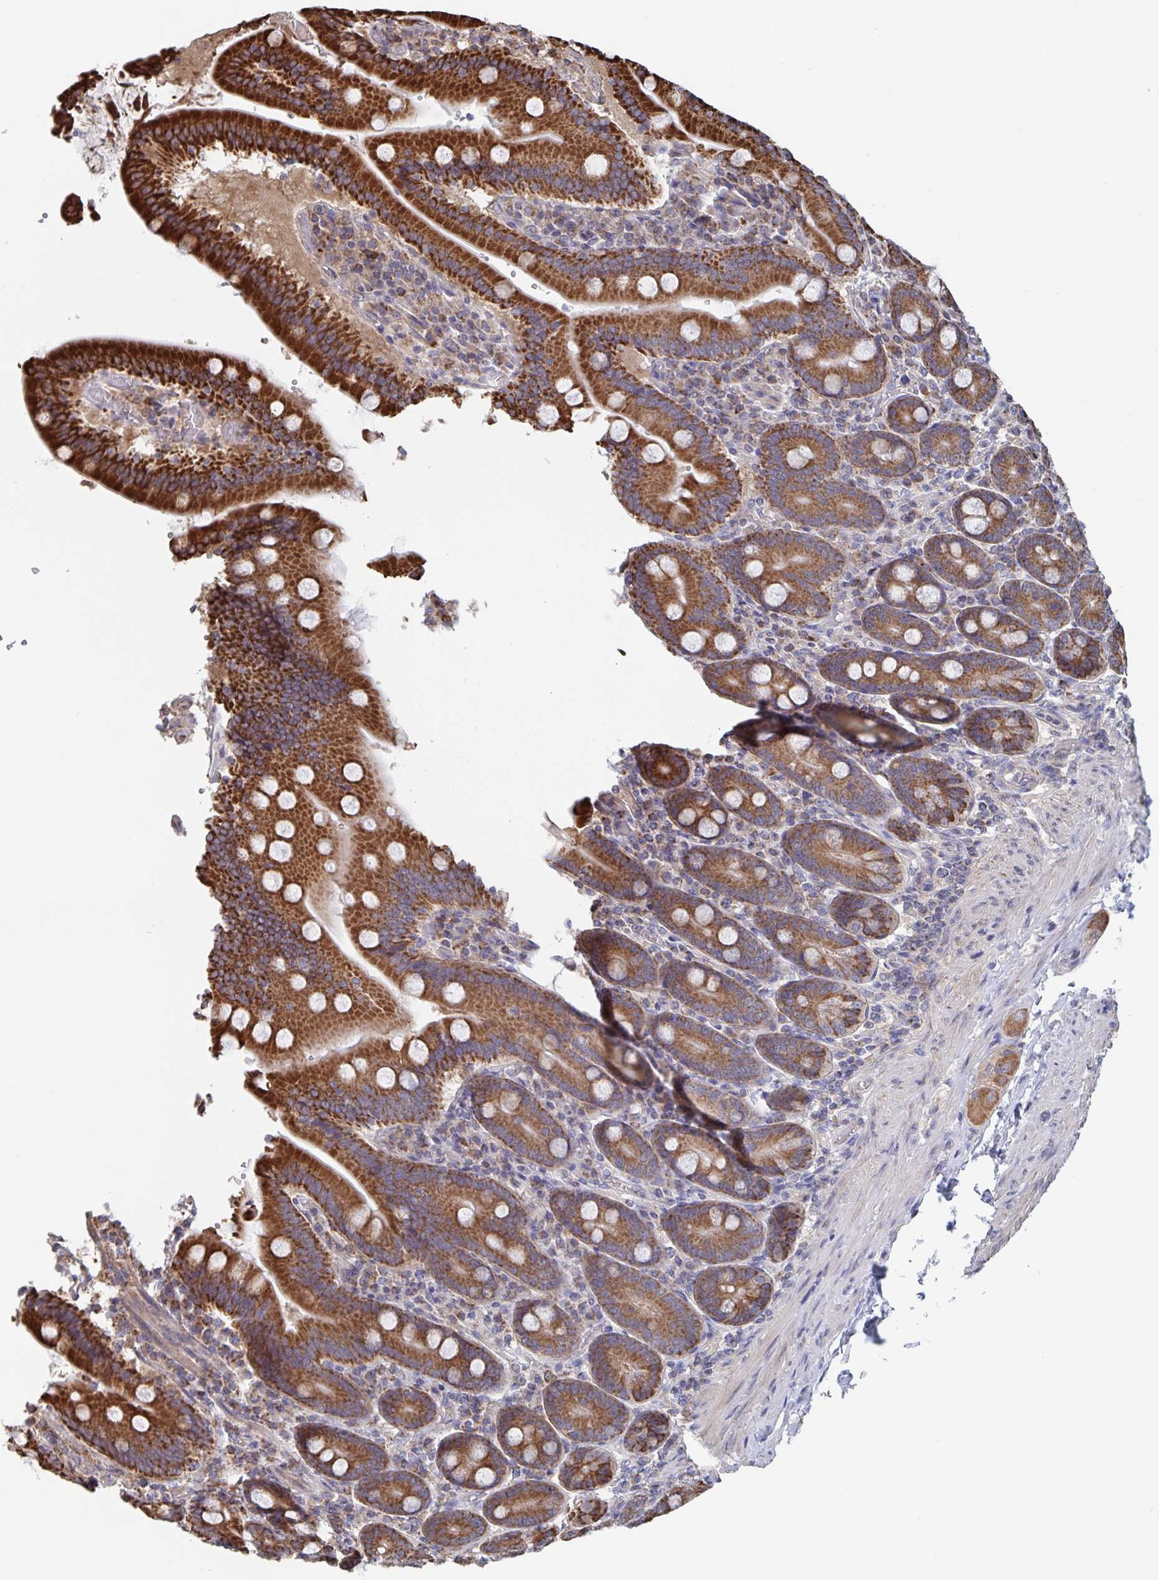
{"staining": {"intensity": "strong", "quantity": ">75%", "location": "cytoplasmic/membranous"}, "tissue": "duodenum", "cell_type": "Glandular cells", "image_type": "normal", "snomed": [{"axis": "morphology", "description": "Normal tissue, NOS"}, {"axis": "topography", "description": "Duodenum"}], "caption": "Immunohistochemical staining of normal duodenum demonstrates strong cytoplasmic/membranous protein staining in about >75% of glandular cells.", "gene": "ACACA", "patient": {"sex": "female", "age": 62}}